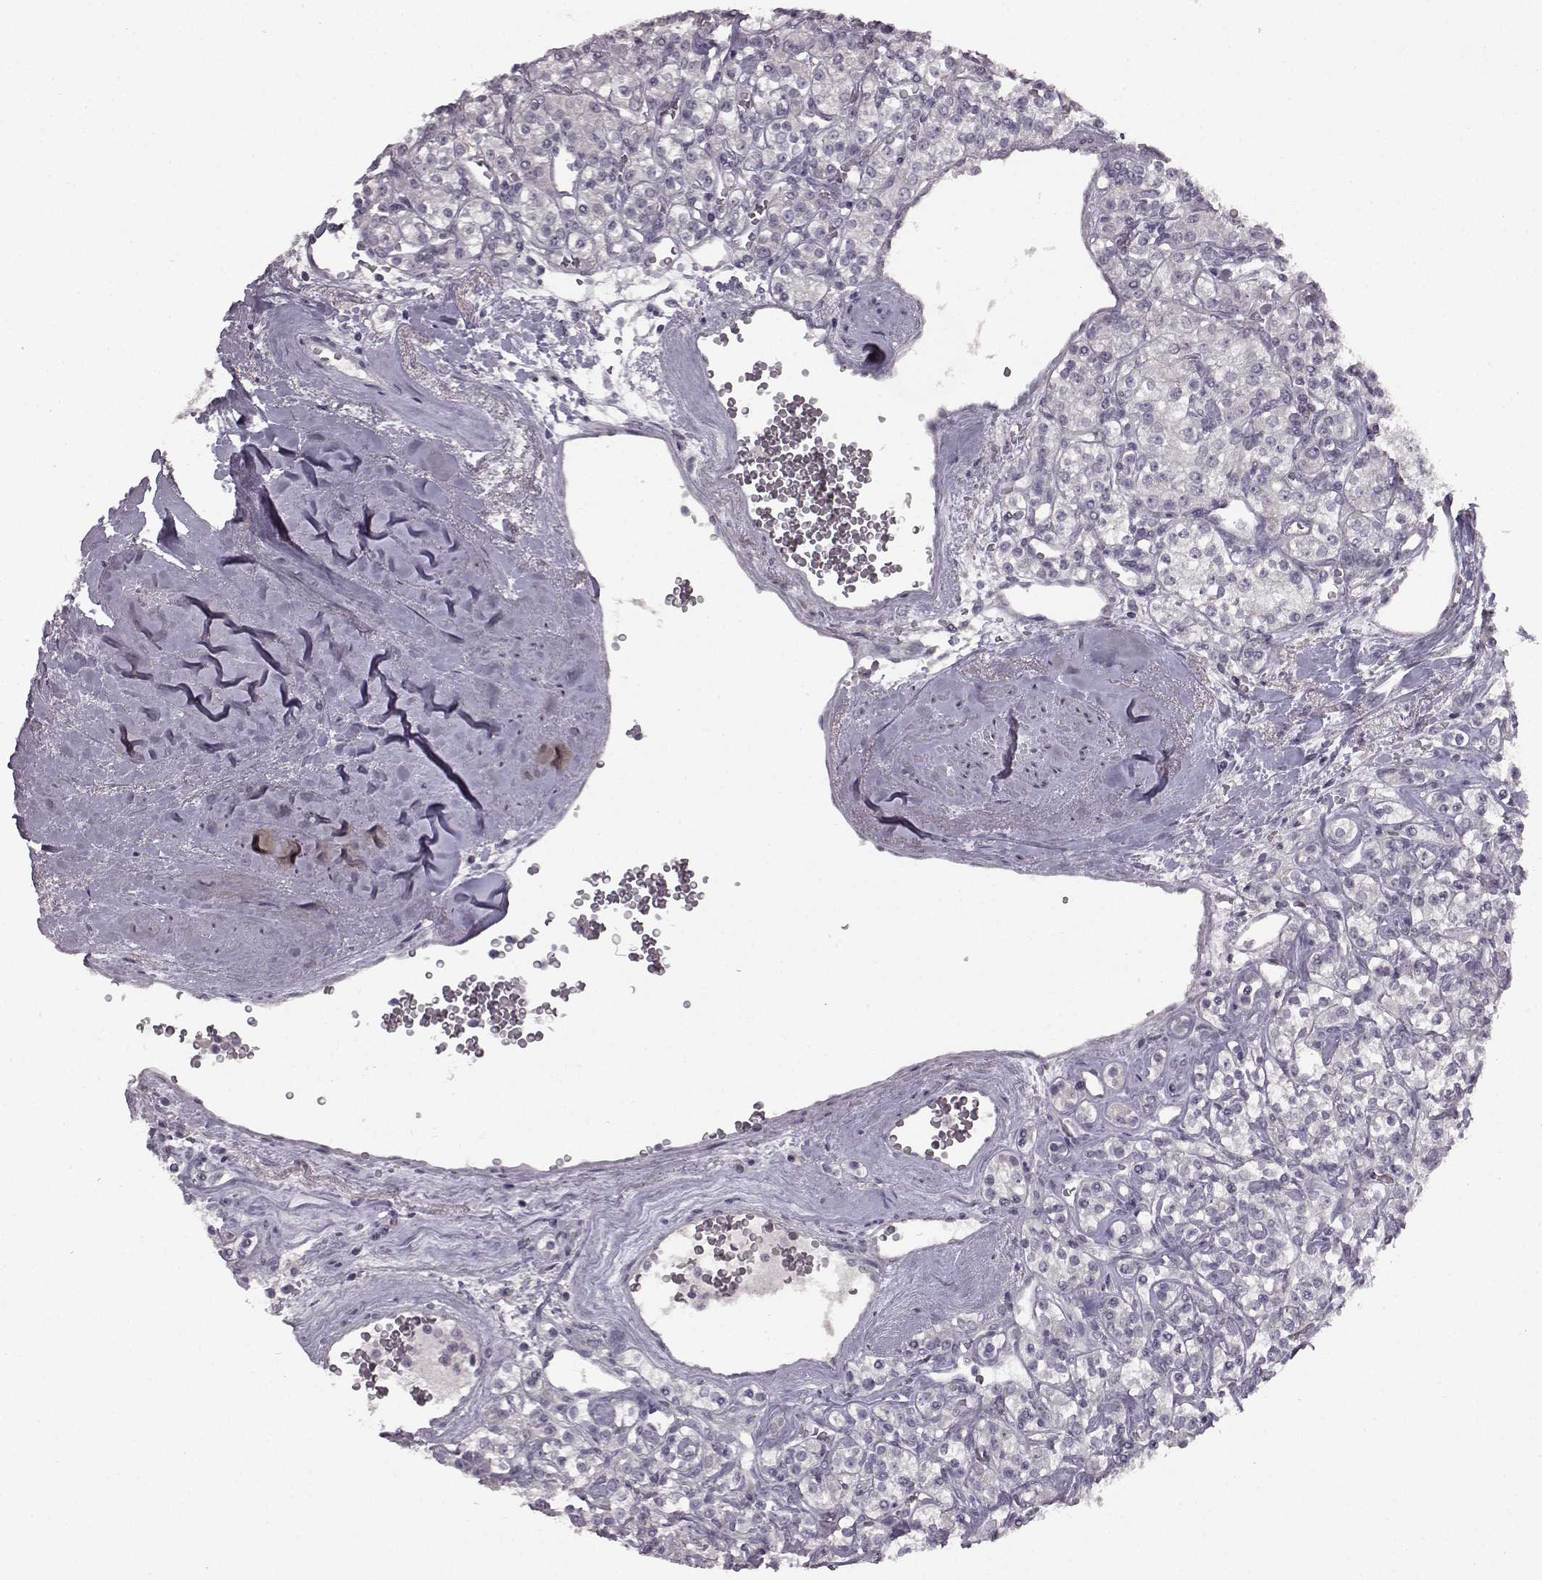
{"staining": {"intensity": "negative", "quantity": "none", "location": "none"}, "tissue": "renal cancer", "cell_type": "Tumor cells", "image_type": "cancer", "snomed": [{"axis": "morphology", "description": "Adenocarcinoma, NOS"}, {"axis": "topography", "description": "Kidney"}], "caption": "Tumor cells are negative for brown protein staining in adenocarcinoma (renal).", "gene": "LHB", "patient": {"sex": "male", "age": 77}}